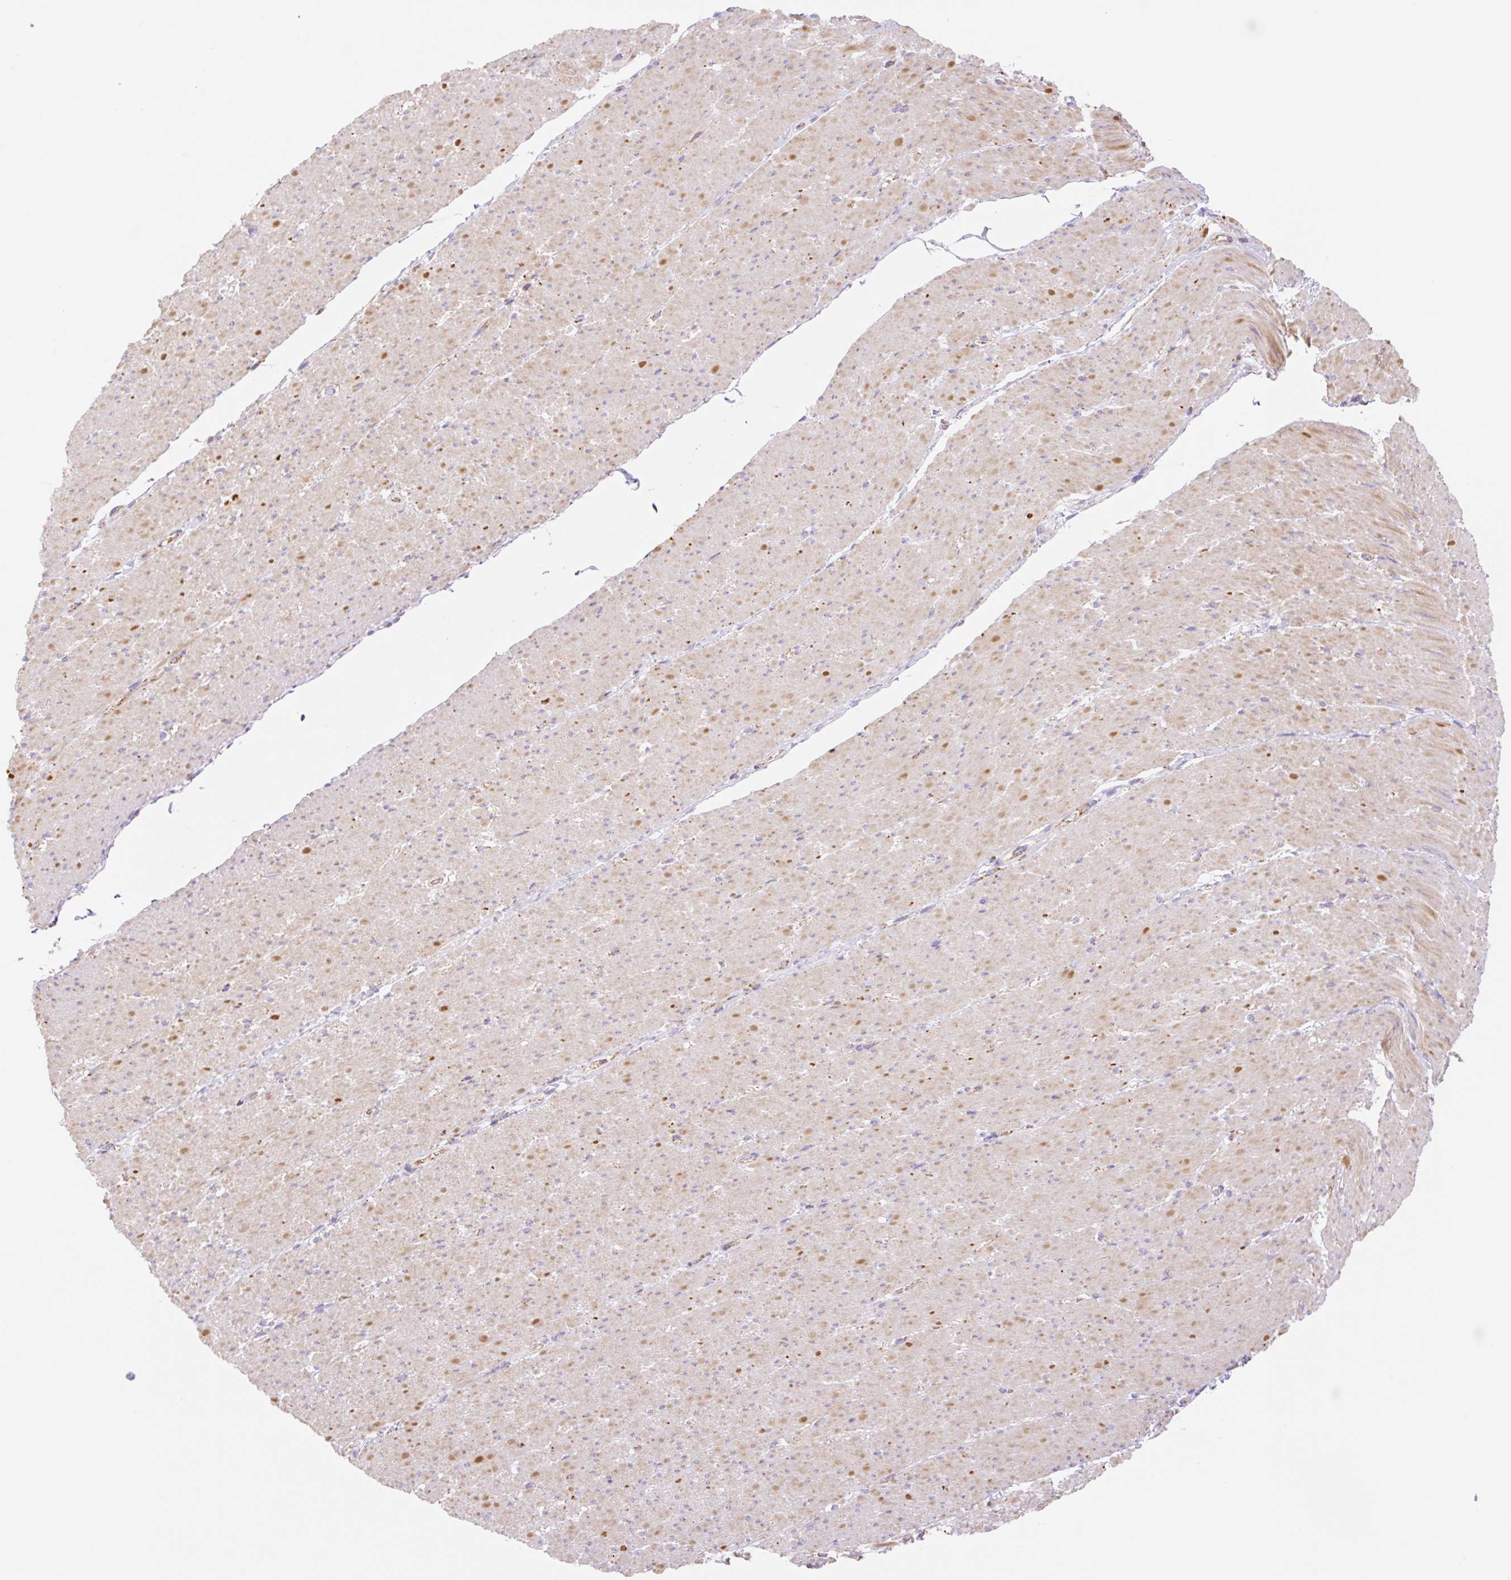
{"staining": {"intensity": "moderate", "quantity": "25%-75%", "location": "cytoplasmic/membranous"}, "tissue": "smooth muscle", "cell_type": "Smooth muscle cells", "image_type": "normal", "snomed": [{"axis": "morphology", "description": "Normal tissue, NOS"}, {"axis": "topography", "description": "Smooth muscle"}, {"axis": "topography", "description": "Rectum"}], "caption": "Smooth muscle cells reveal medium levels of moderate cytoplasmic/membranous expression in about 25%-75% of cells in normal smooth muscle. (brown staining indicates protein expression, while blue staining denotes nuclei).", "gene": "ESAM", "patient": {"sex": "male", "age": 53}}